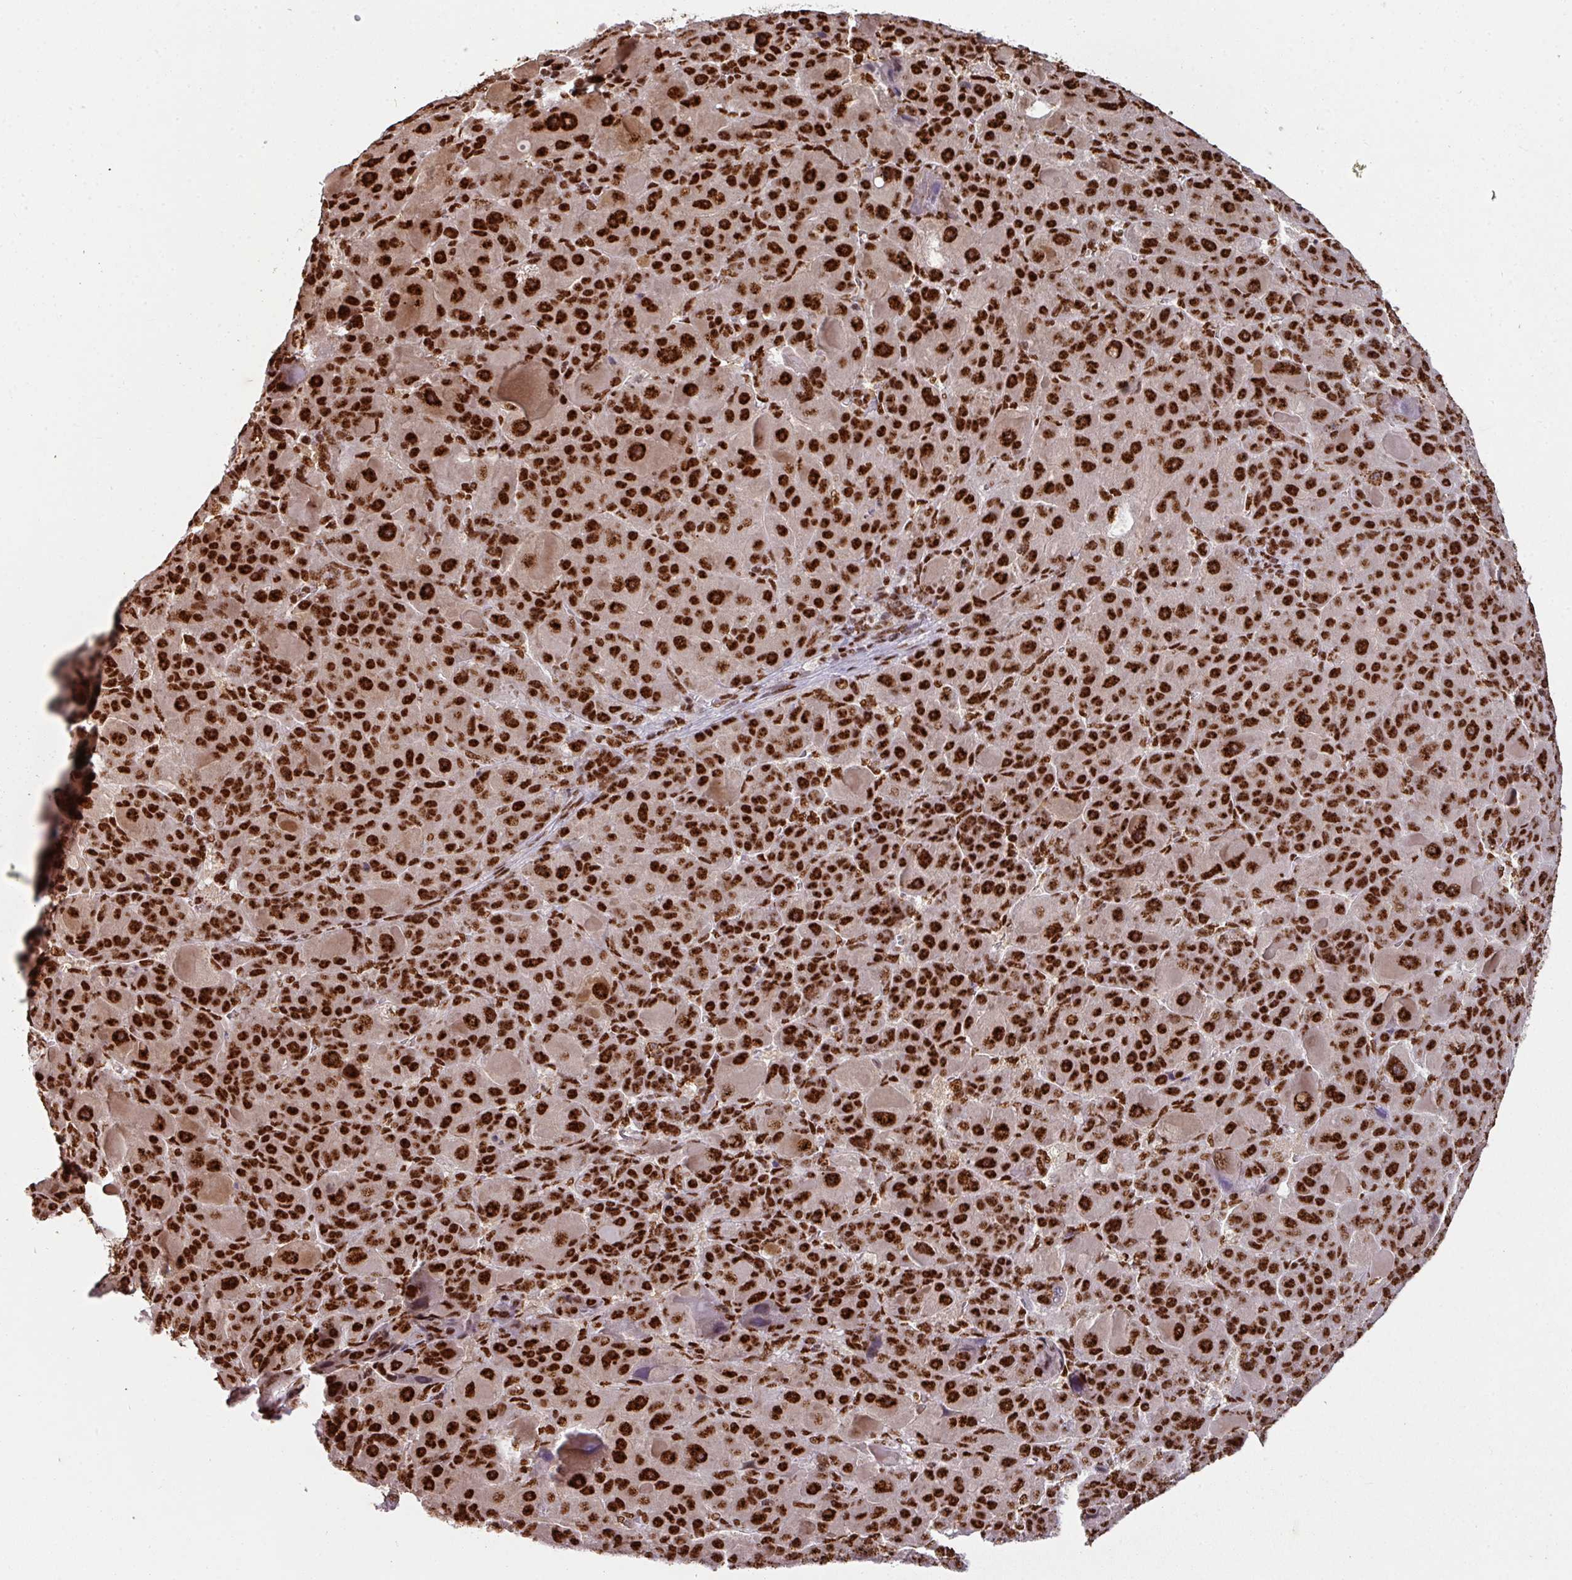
{"staining": {"intensity": "strong", "quantity": ">75%", "location": "nuclear"}, "tissue": "liver cancer", "cell_type": "Tumor cells", "image_type": "cancer", "snomed": [{"axis": "morphology", "description": "Carcinoma, Hepatocellular, NOS"}, {"axis": "topography", "description": "Liver"}], "caption": "A high amount of strong nuclear positivity is present in approximately >75% of tumor cells in liver cancer tissue.", "gene": "SIK3", "patient": {"sex": "male", "age": 76}}